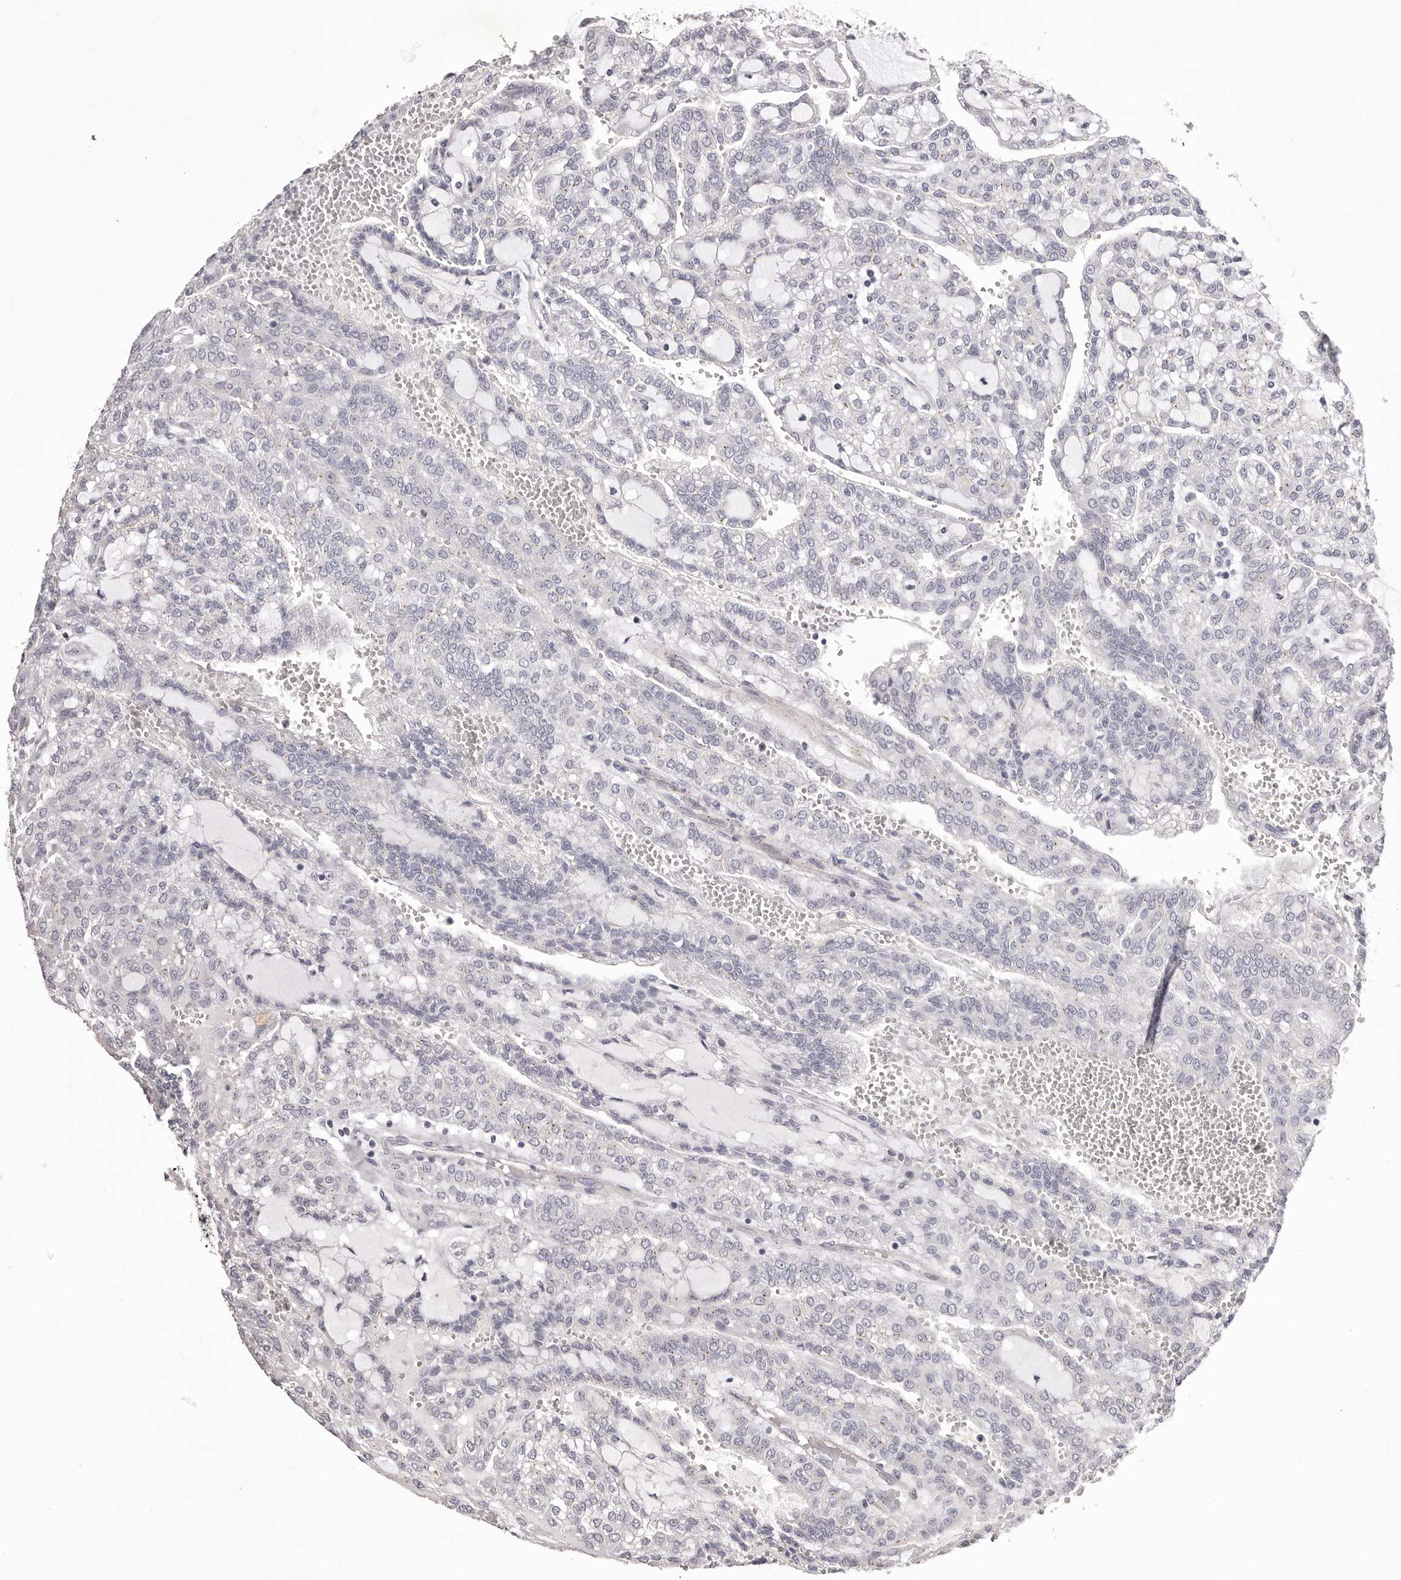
{"staining": {"intensity": "negative", "quantity": "none", "location": "none"}, "tissue": "renal cancer", "cell_type": "Tumor cells", "image_type": "cancer", "snomed": [{"axis": "morphology", "description": "Adenocarcinoma, NOS"}, {"axis": "topography", "description": "Kidney"}], "caption": "Tumor cells show no significant staining in renal adenocarcinoma.", "gene": "PEG10", "patient": {"sex": "male", "age": 63}}